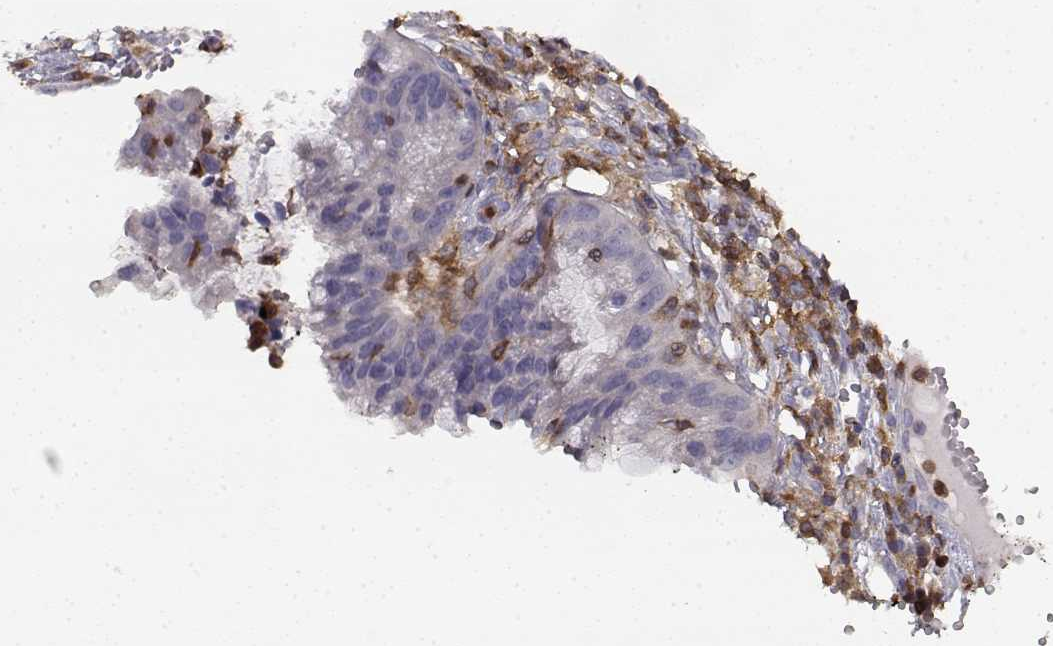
{"staining": {"intensity": "negative", "quantity": "none", "location": "none"}, "tissue": "cervical cancer", "cell_type": "Tumor cells", "image_type": "cancer", "snomed": [{"axis": "morphology", "description": "Adenocarcinoma, NOS"}, {"axis": "topography", "description": "Cervix"}], "caption": "A photomicrograph of human cervical cancer (adenocarcinoma) is negative for staining in tumor cells. Brightfield microscopy of immunohistochemistry stained with DAB (3,3'-diaminobenzidine) (brown) and hematoxylin (blue), captured at high magnification.", "gene": "VAV1", "patient": {"sex": "female", "age": 34}}